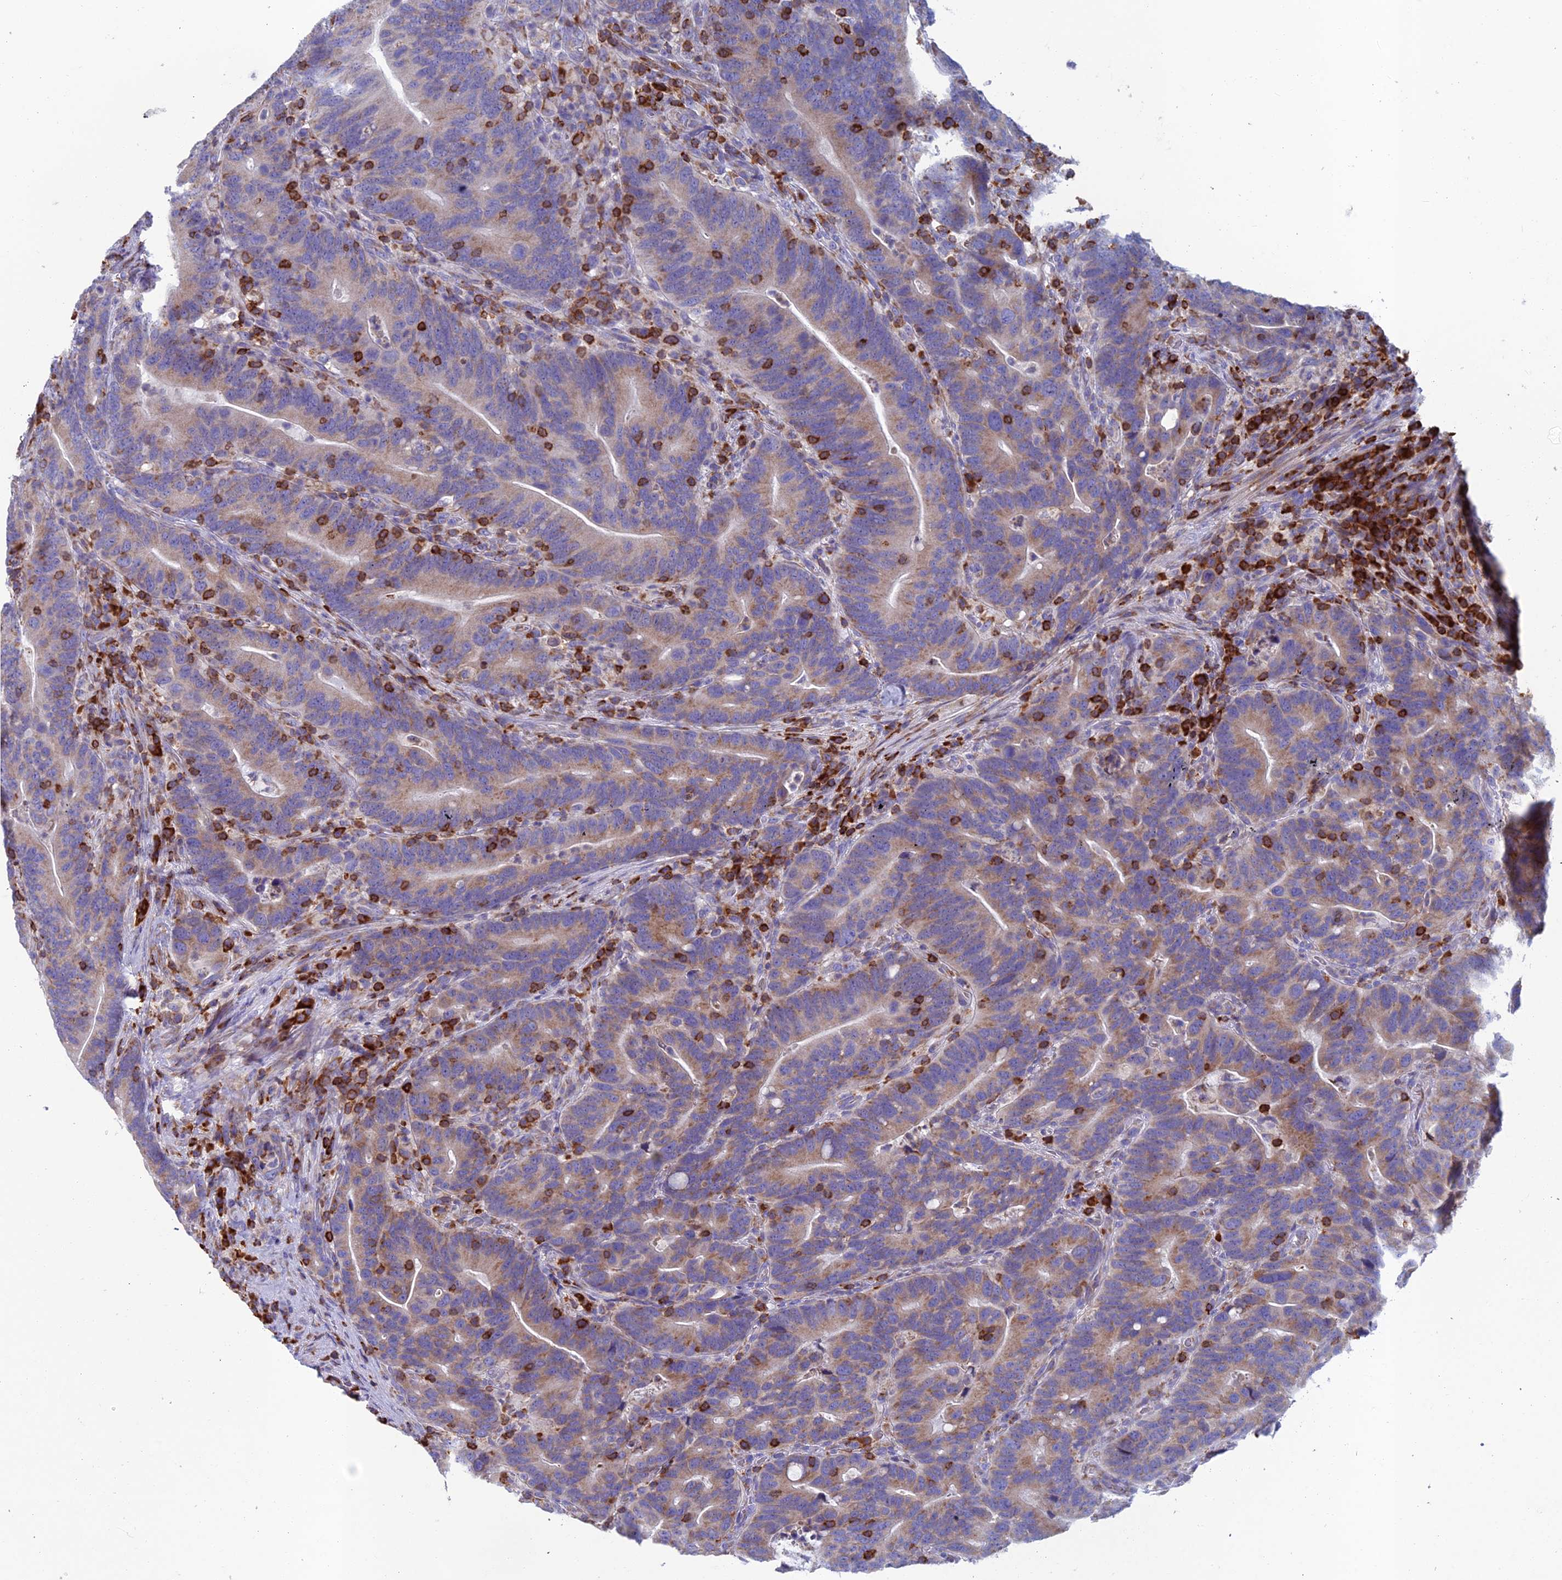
{"staining": {"intensity": "moderate", "quantity": ">75%", "location": "cytoplasmic/membranous"}, "tissue": "colorectal cancer", "cell_type": "Tumor cells", "image_type": "cancer", "snomed": [{"axis": "morphology", "description": "Adenocarcinoma, NOS"}, {"axis": "topography", "description": "Colon"}], "caption": "Adenocarcinoma (colorectal) stained with a protein marker displays moderate staining in tumor cells.", "gene": "ABI3BP", "patient": {"sex": "female", "age": 66}}